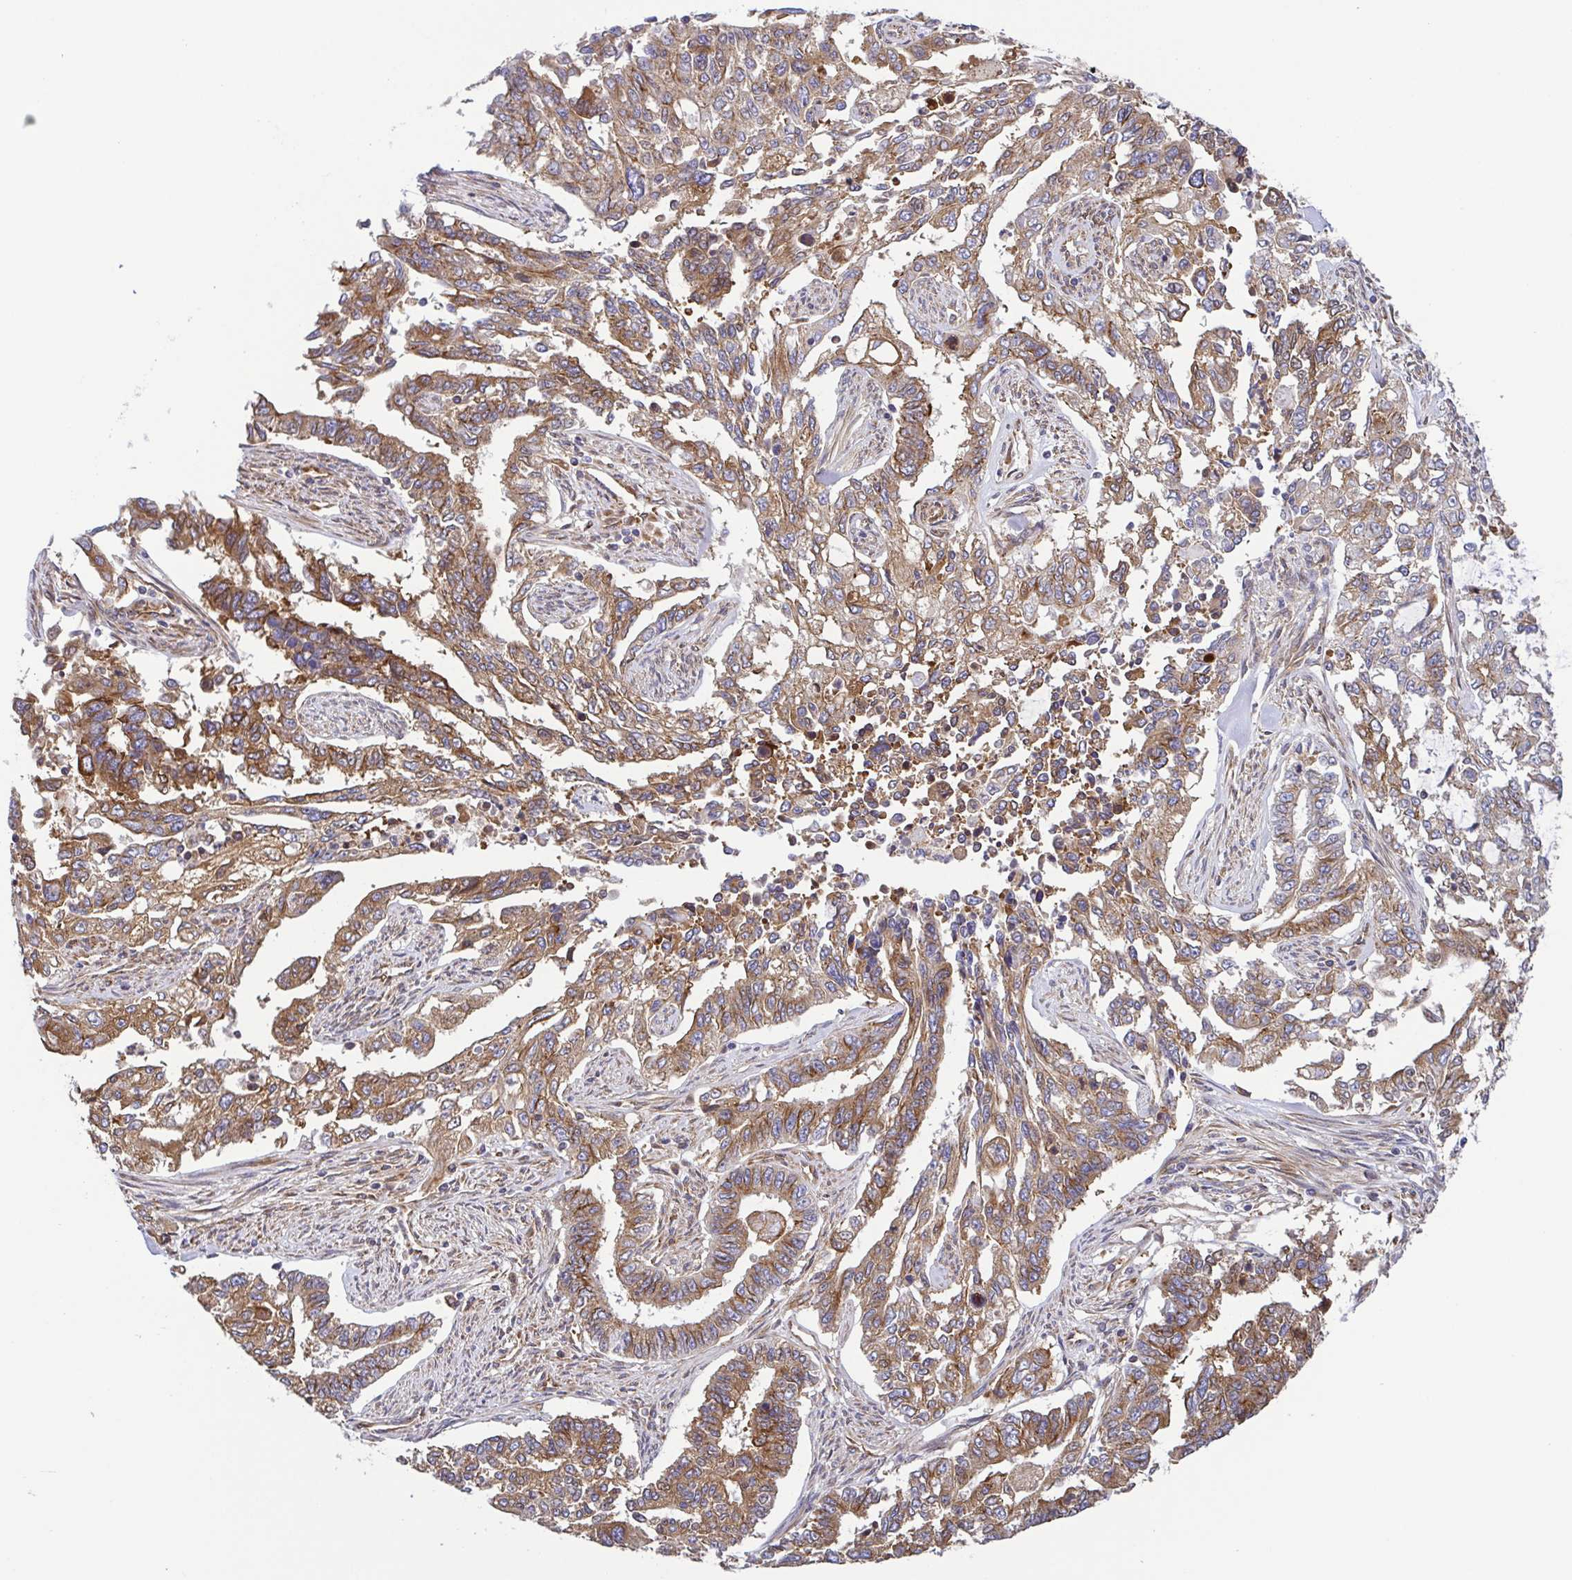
{"staining": {"intensity": "moderate", "quantity": ">75%", "location": "cytoplasmic/membranous"}, "tissue": "endometrial cancer", "cell_type": "Tumor cells", "image_type": "cancer", "snomed": [{"axis": "morphology", "description": "Adenocarcinoma, NOS"}, {"axis": "topography", "description": "Uterus"}], "caption": "Tumor cells show medium levels of moderate cytoplasmic/membranous staining in approximately >75% of cells in human endometrial cancer.", "gene": "KIF5B", "patient": {"sex": "female", "age": 59}}